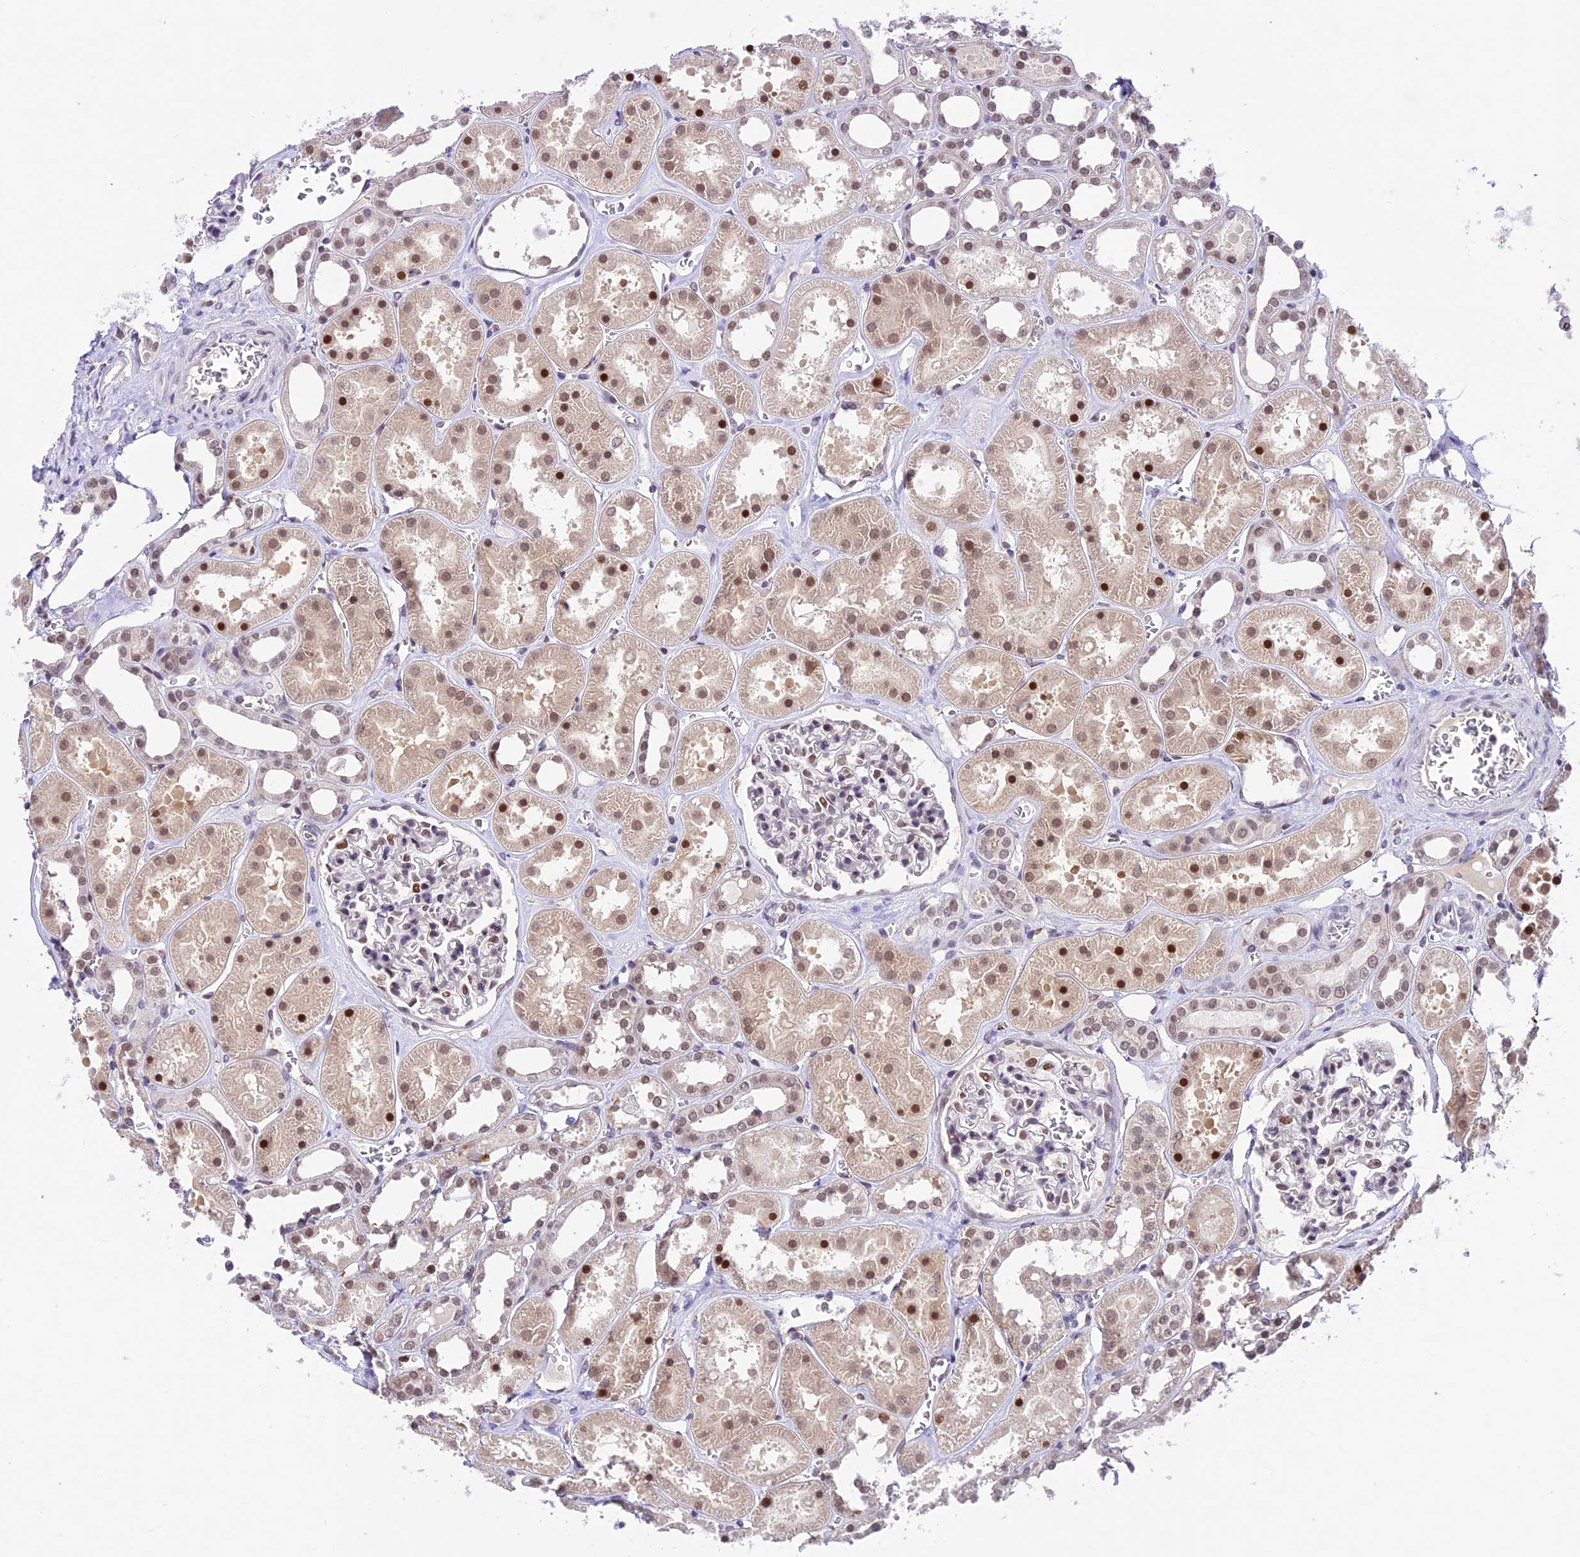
{"staining": {"intensity": "moderate", "quantity": "25%-75%", "location": "nuclear"}, "tissue": "kidney", "cell_type": "Cells in glomeruli", "image_type": "normal", "snomed": [{"axis": "morphology", "description": "Normal tissue, NOS"}, {"axis": "topography", "description": "Kidney"}], "caption": "Immunohistochemistry (IHC) of benign human kidney reveals medium levels of moderate nuclear staining in about 25%-75% of cells in glomeruli.", "gene": "SHKBP1", "patient": {"sex": "female", "age": 41}}